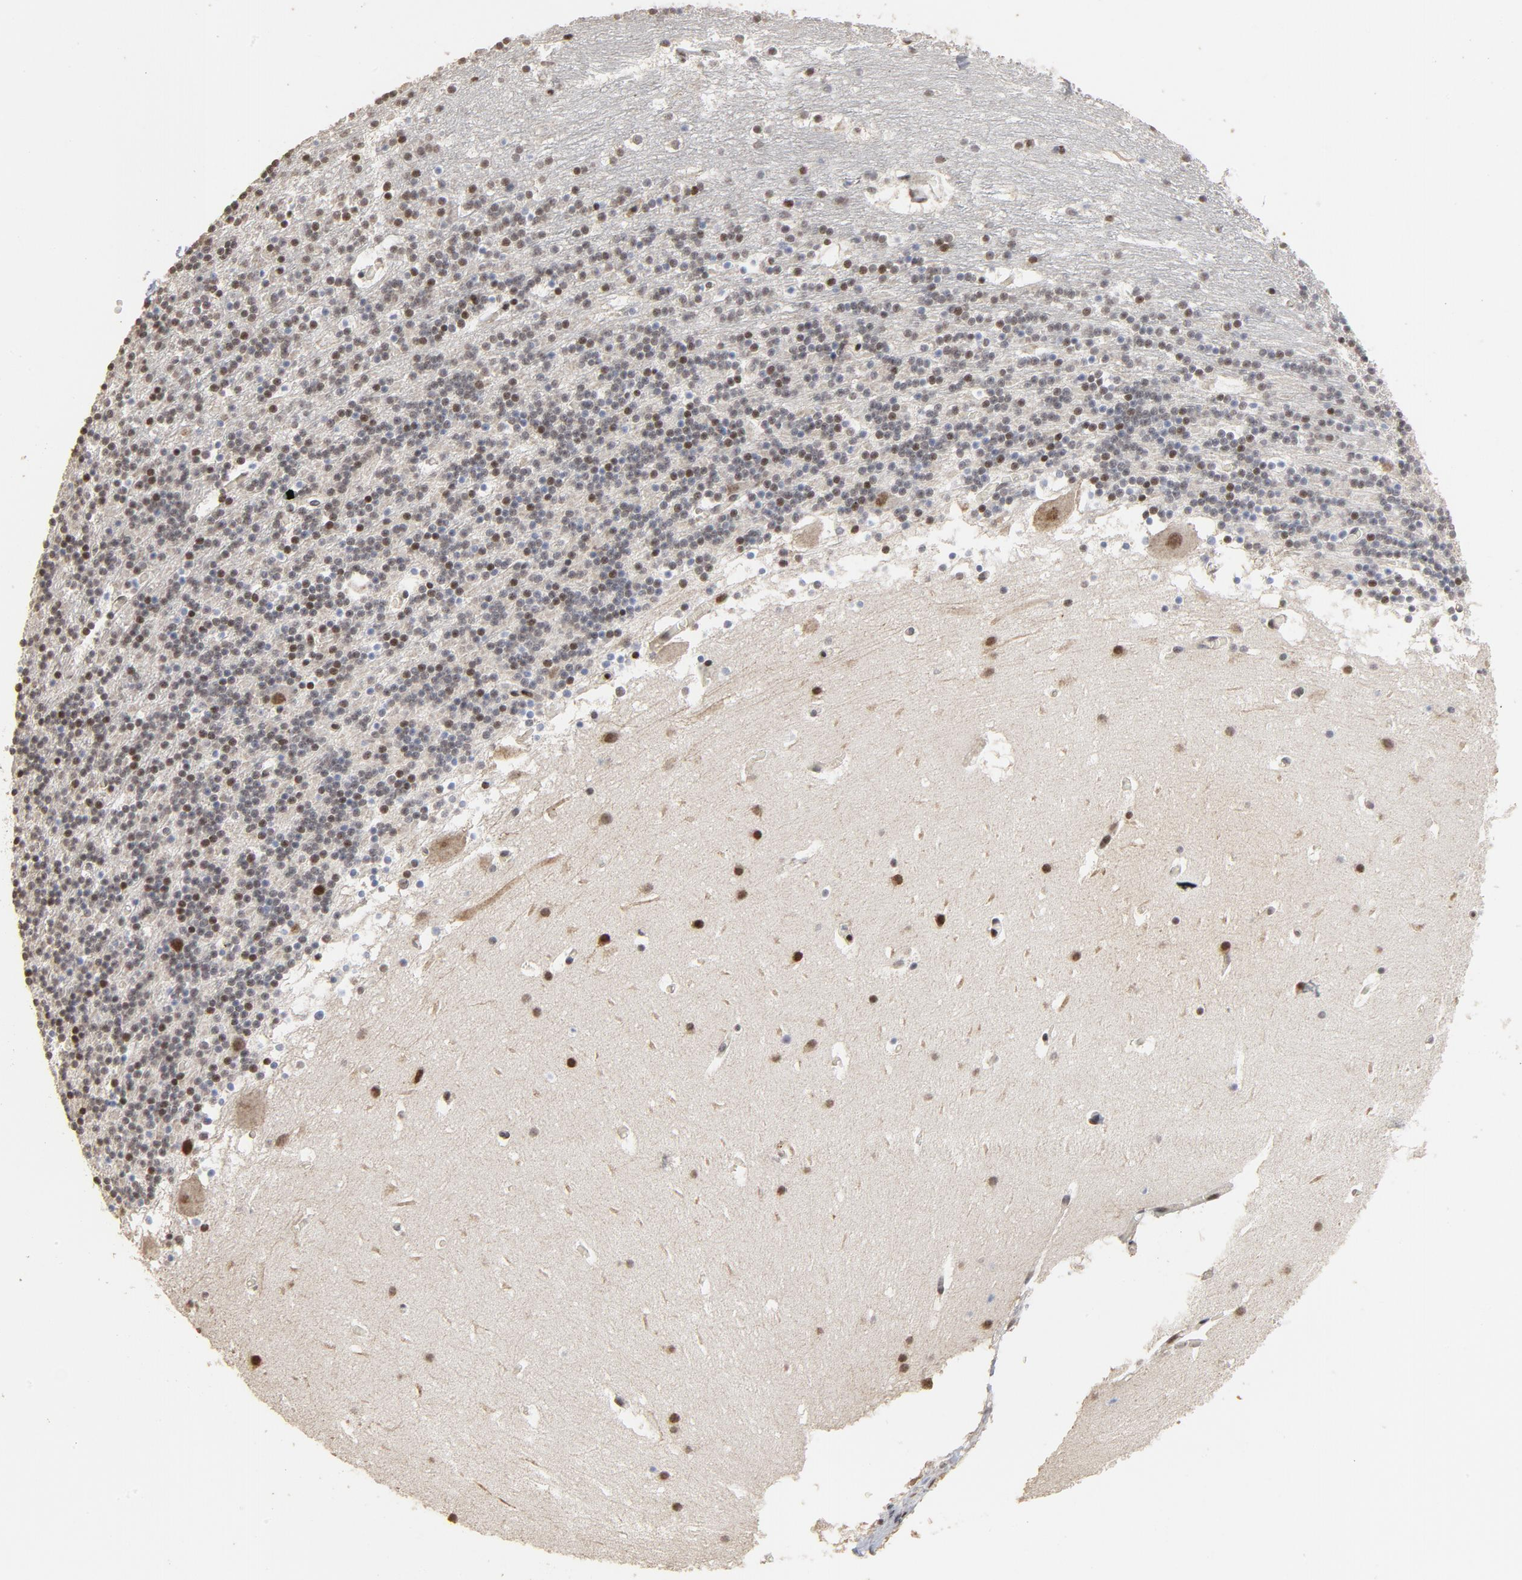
{"staining": {"intensity": "strong", "quantity": "25%-75%", "location": "nuclear"}, "tissue": "cerebellum", "cell_type": "Cells in granular layer", "image_type": "normal", "snomed": [{"axis": "morphology", "description": "Normal tissue, NOS"}, {"axis": "topography", "description": "Cerebellum"}], "caption": "Benign cerebellum displays strong nuclear expression in approximately 25%-75% of cells in granular layer, visualized by immunohistochemistry. The staining was performed using DAB (3,3'-diaminobenzidine), with brown indicating positive protein expression. Nuclei are stained blue with hematoxylin.", "gene": "TP53RK", "patient": {"sex": "male", "age": 45}}